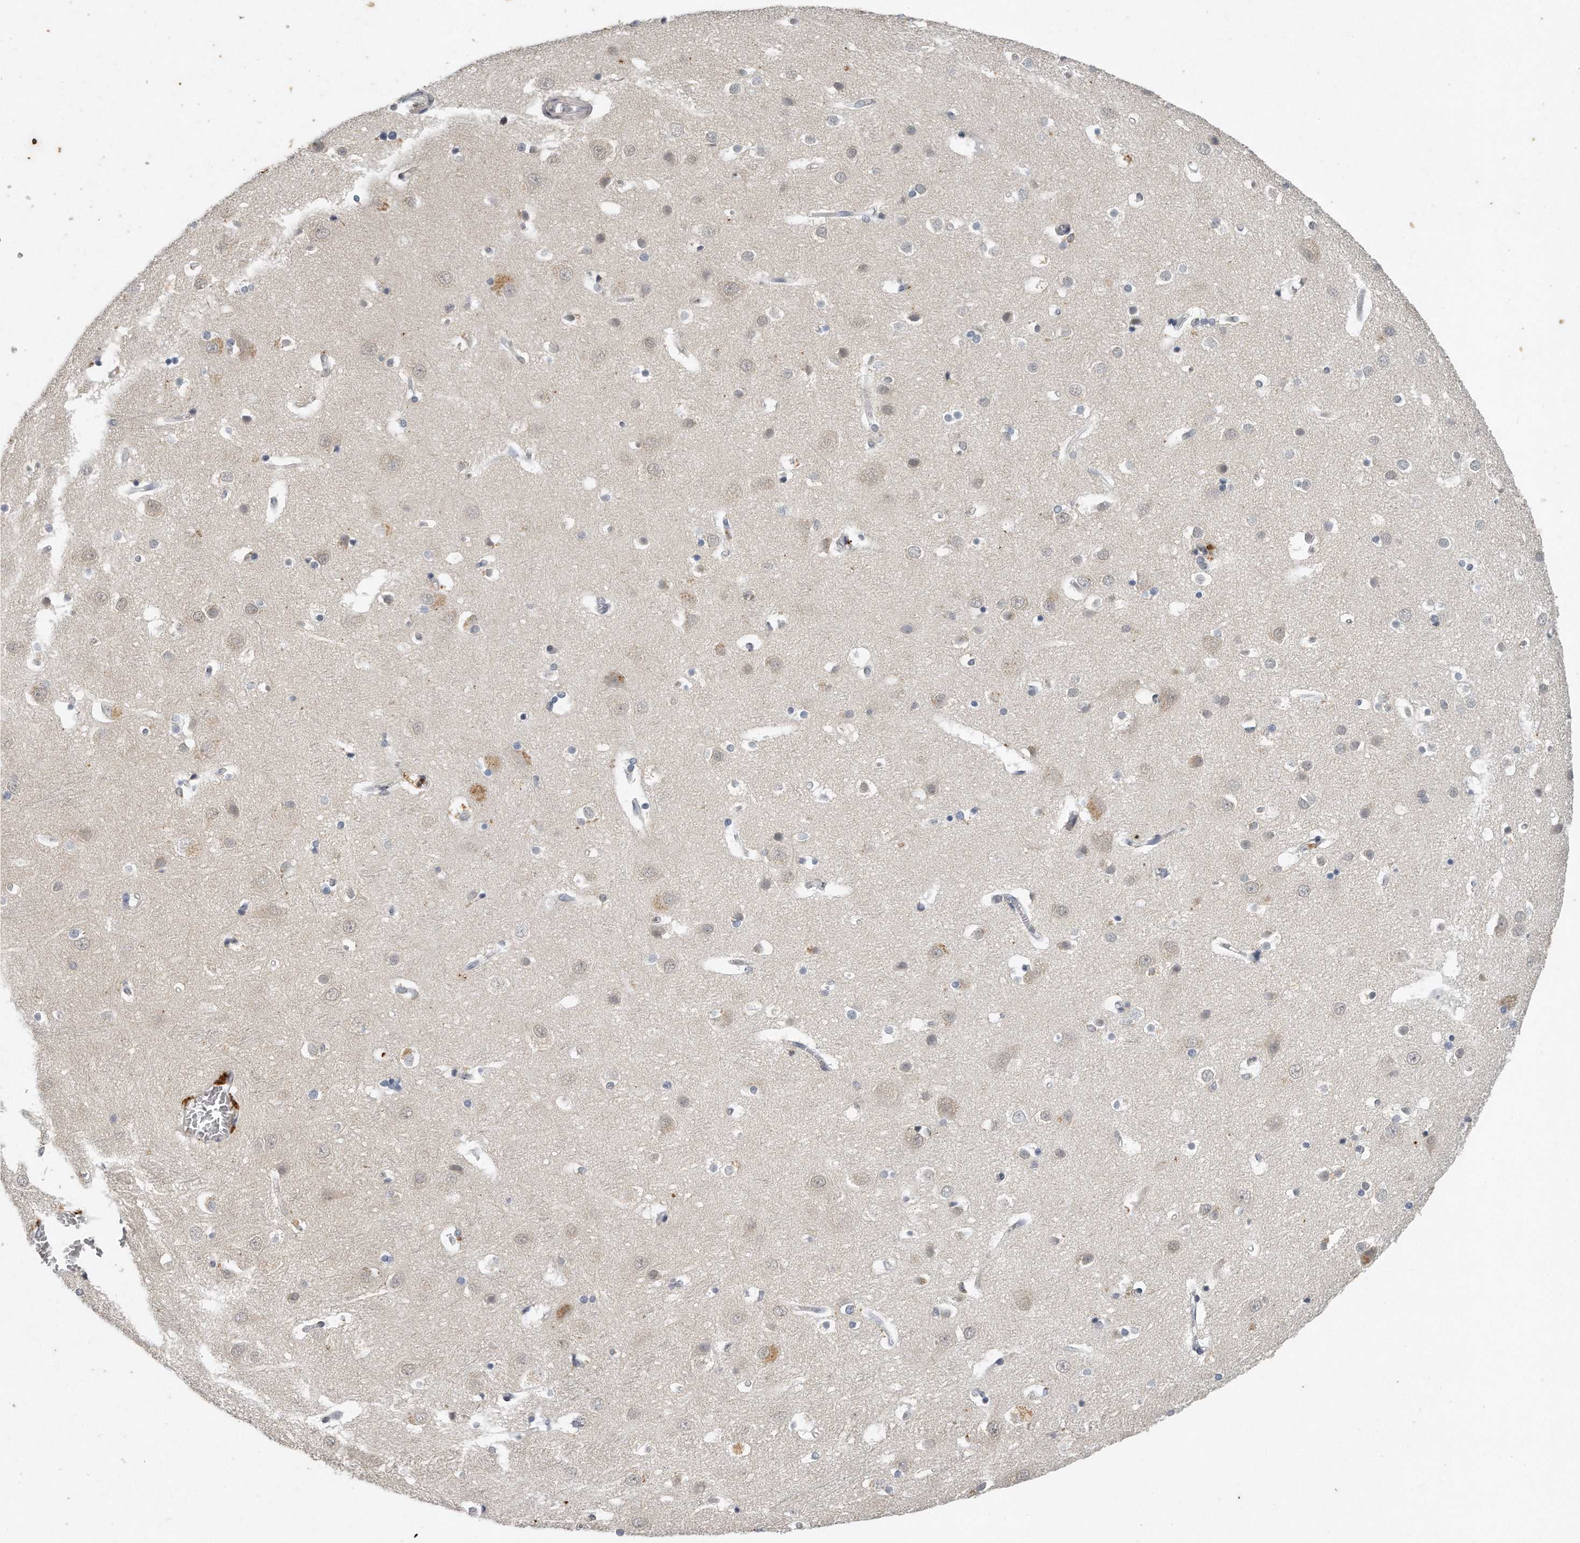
{"staining": {"intensity": "negative", "quantity": "none", "location": "none"}, "tissue": "cerebral cortex", "cell_type": "Endothelial cells", "image_type": "normal", "snomed": [{"axis": "morphology", "description": "Normal tissue, NOS"}, {"axis": "topography", "description": "Cerebral cortex"}], "caption": "Immunohistochemical staining of unremarkable cerebral cortex reveals no significant expression in endothelial cells.", "gene": "CAMK1", "patient": {"sex": "male", "age": 54}}